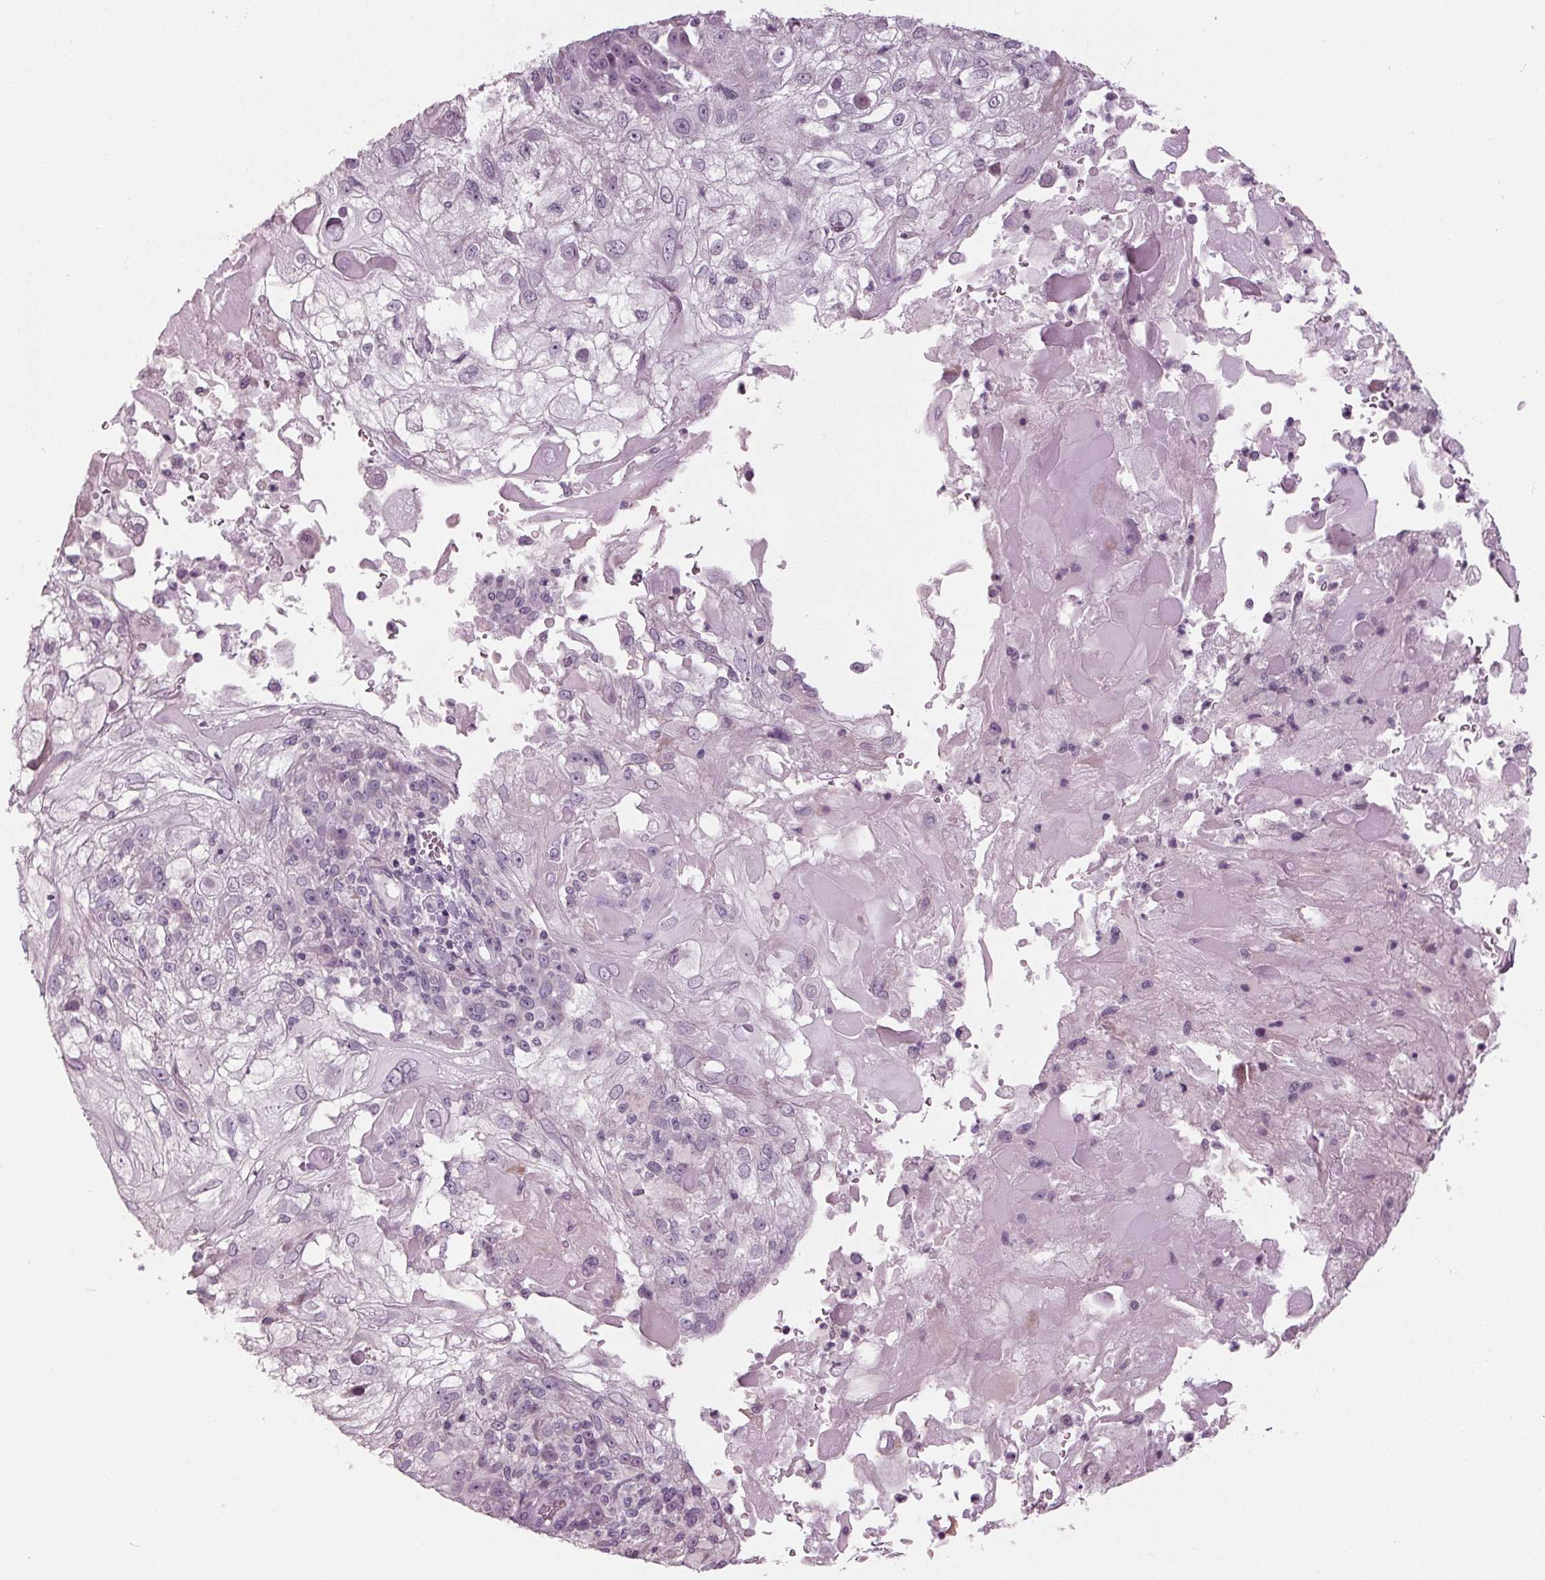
{"staining": {"intensity": "negative", "quantity": "none", "location": "none"}, "tissue": "skin cancer", "cell_type": "Tumor cells", "image_type": "cancer", "snomed": [{"axis": "morphology", "description": "Normal tissue, NOS"}, {"axis": "morphology", "description": "Squamous cell carcinoma, NOS"}, {"axis": "topography", "description": "Skin"}], "caption": "Immunohistochemistry (IHC) of human skin cancer demonstrates no staining in tumor cells. (DAB (3,3'-diaminobenzidine) IHC with hematoxylin counter stain).", "gene": "TNNC2", "patient": {"sex": "female", "age": 83}}